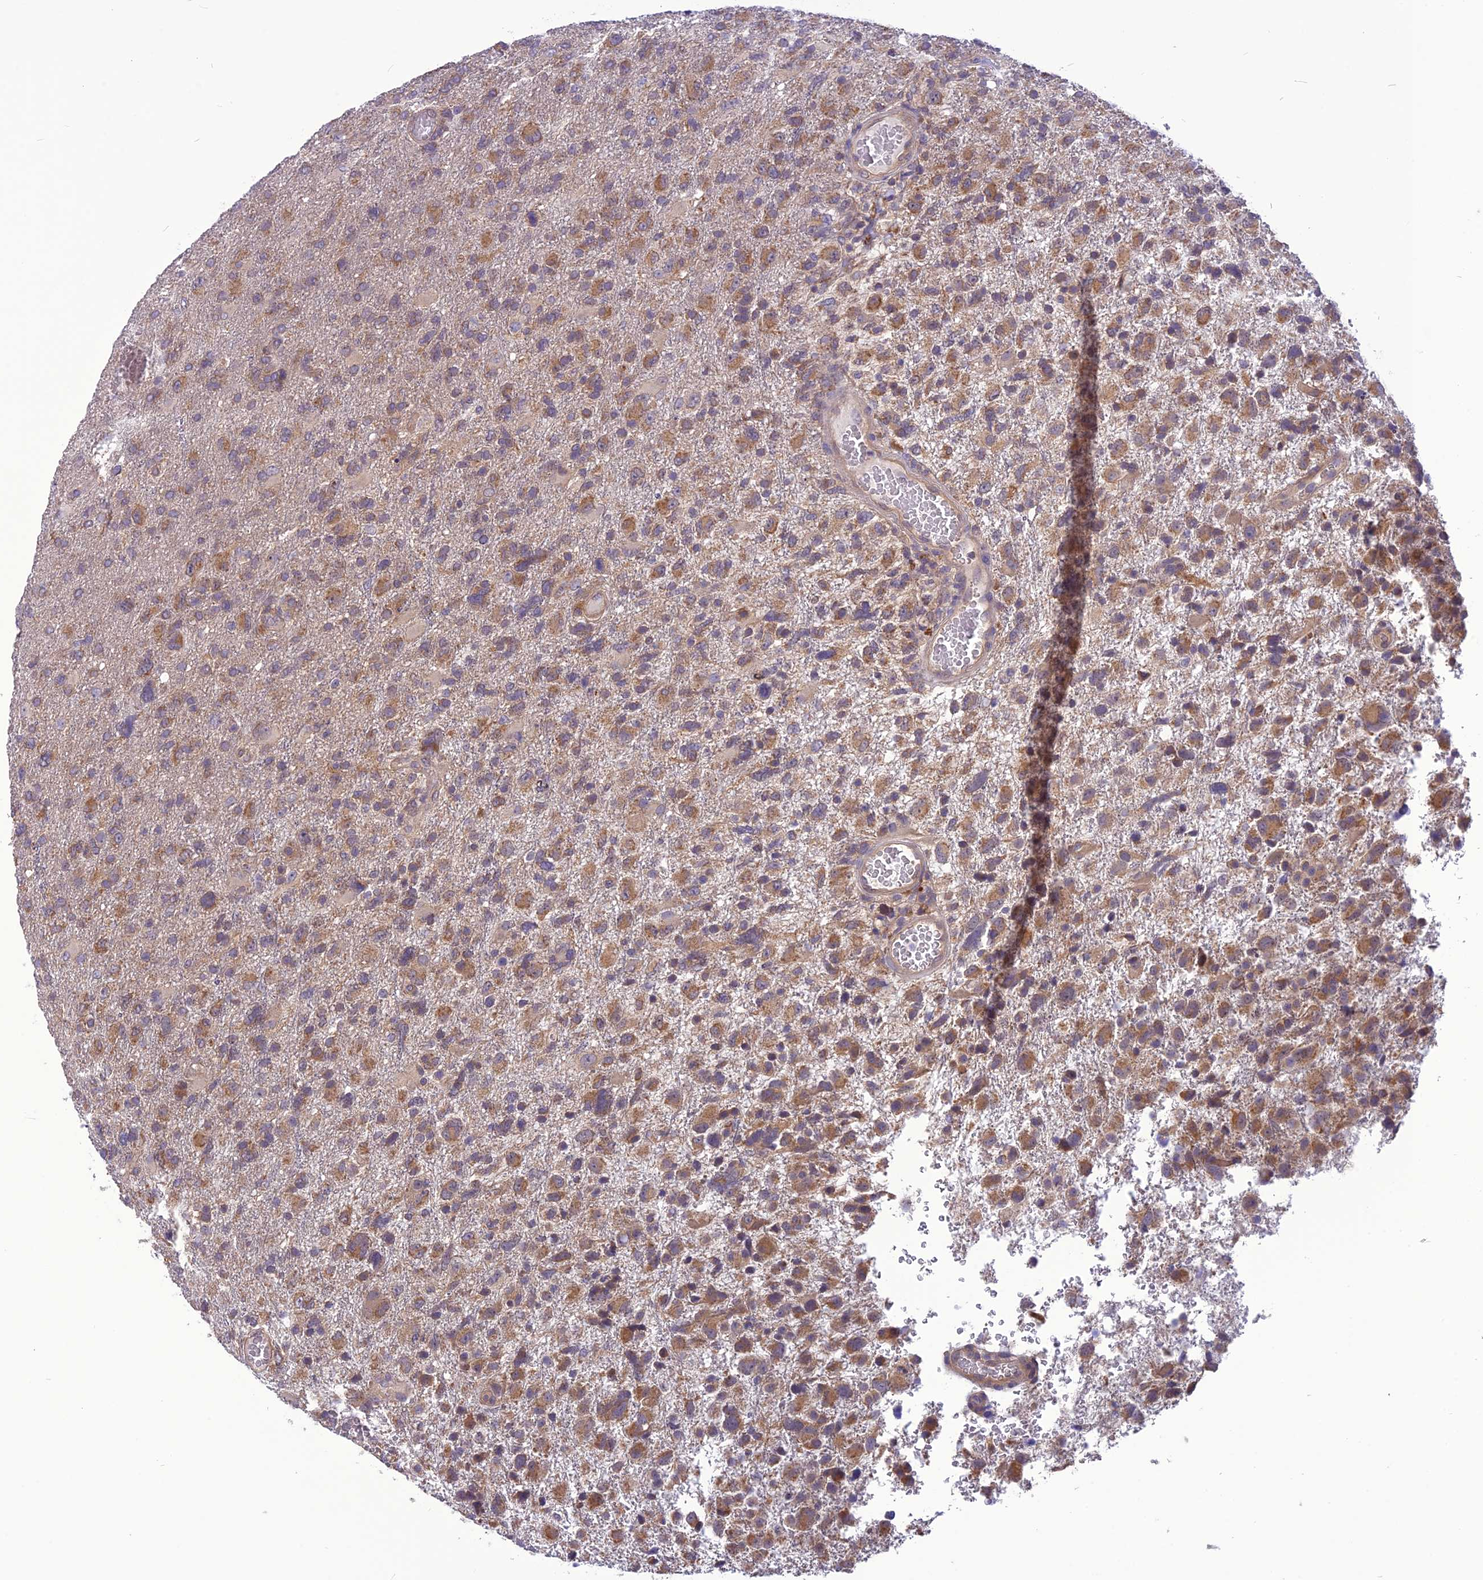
{"staining": {"intensity": "weak", "quantity": ">75%", "location": "cytoplasmic/membranous"}, "tissue": "glioma", "cell_type": "Tumor cells", "image_type": "cancer", "snomed": [{"axis": "morphology", "description": "Glioma, malignant, High grade"}, {"axis": "topography", "description": "Brain"}], "caption": "This micrograph displays immunohistochemistry (IHC) staining of high-grade glioma (malignant), with low weak cytoplasmic/membranous expression in about >75% of tumor cells.", "gene": "PSMF1", "patient": {"sex": "male", "age": 61}}